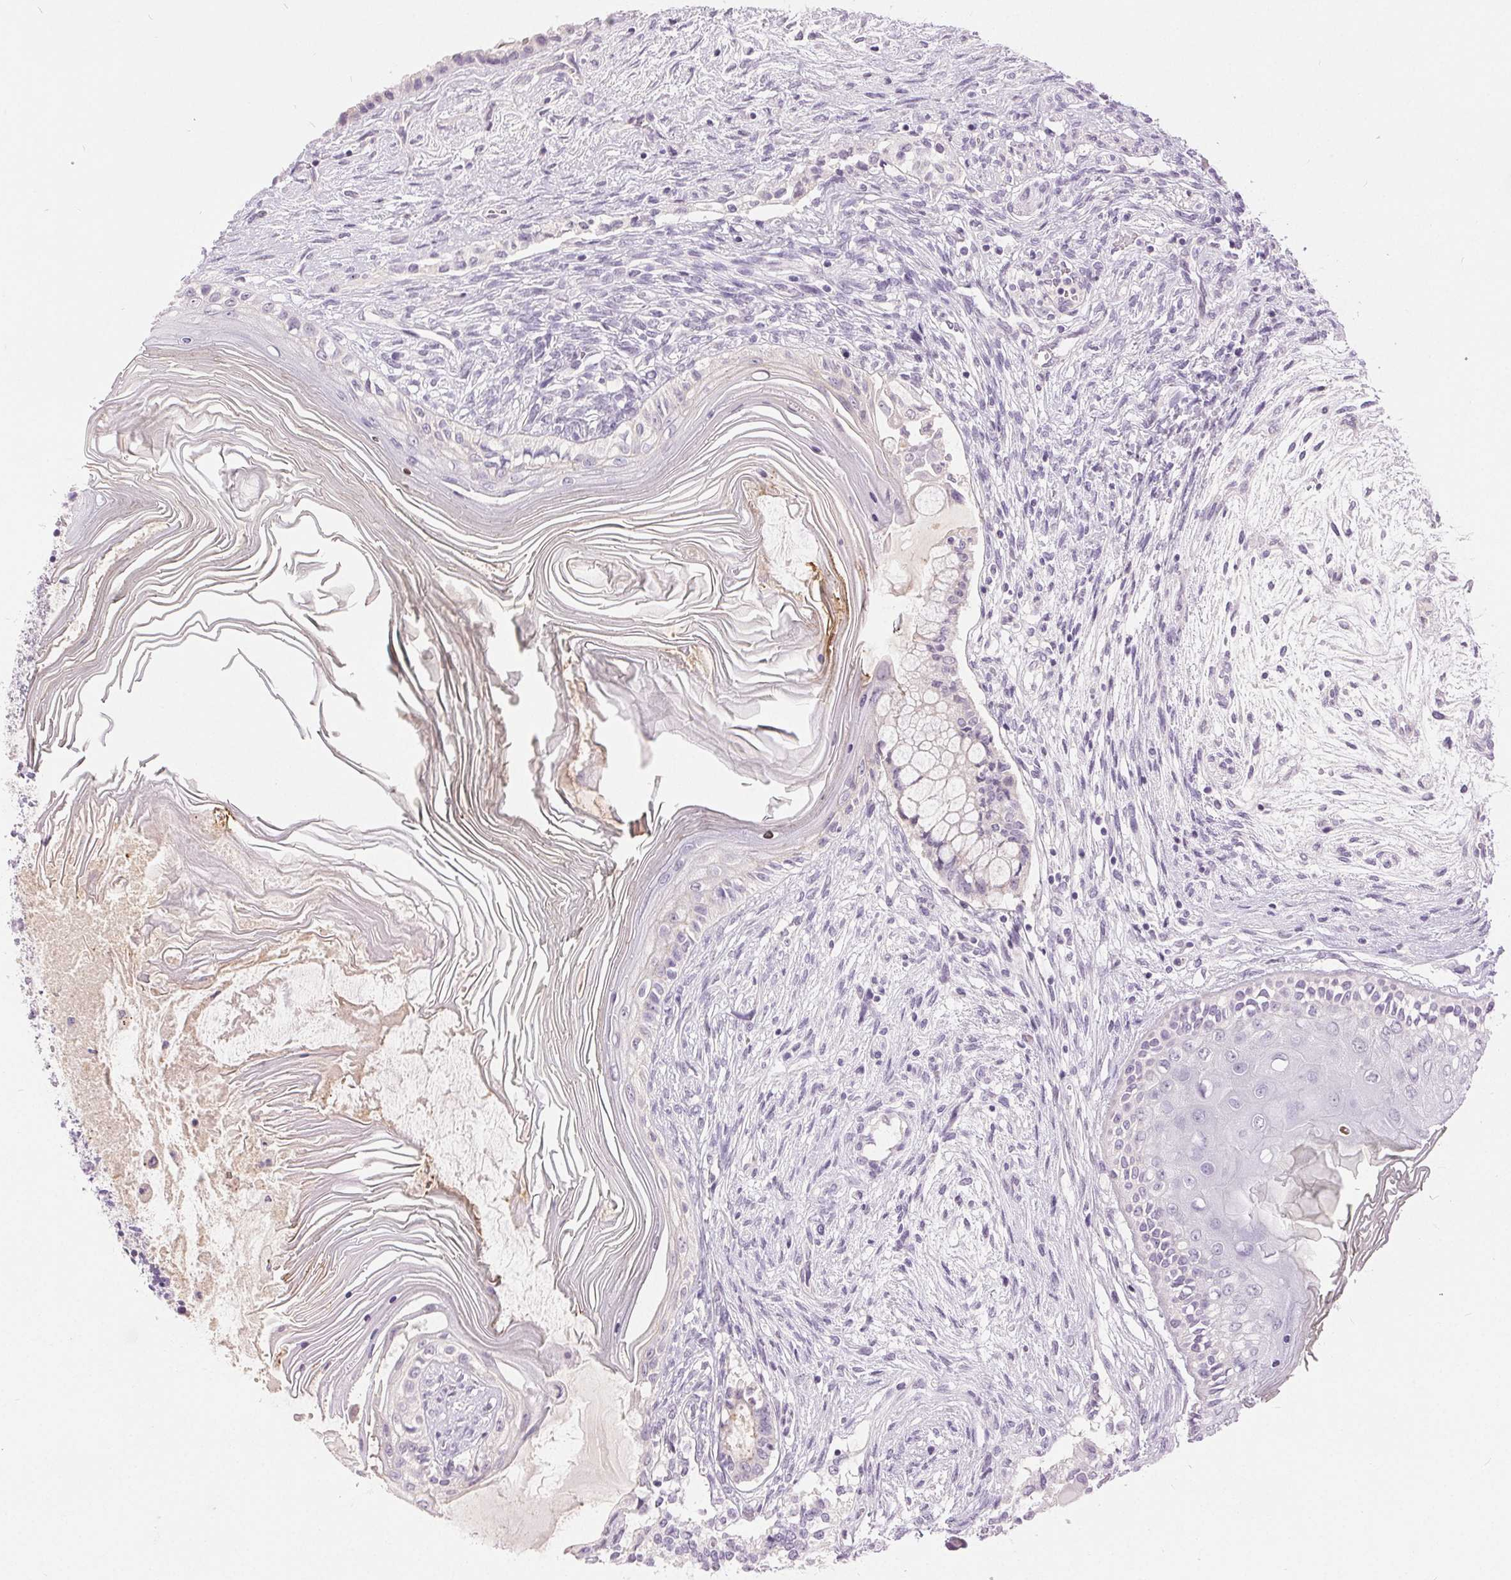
{"staining": {"intensity": "negative", "quantity": "none", "location": "none"}, "tissue": "testis cancer", "cell_type": "Tumor cells", "image_type": "cancer", "snomed": [{"axis": "morphology", "description": "Carcinoma, Embryonal, NOS"}, {"axis": "topography", "description": "Testis"}], "caption": "There is no significant expression in tumor cells of testis cancer. (DAB (3,3'-diaminobenzidine) immunohistochemistry visualized using brightfield microscopy, high magnification).", "gene": "DSG3", "patient": {"sex": "male", "age": 37}}